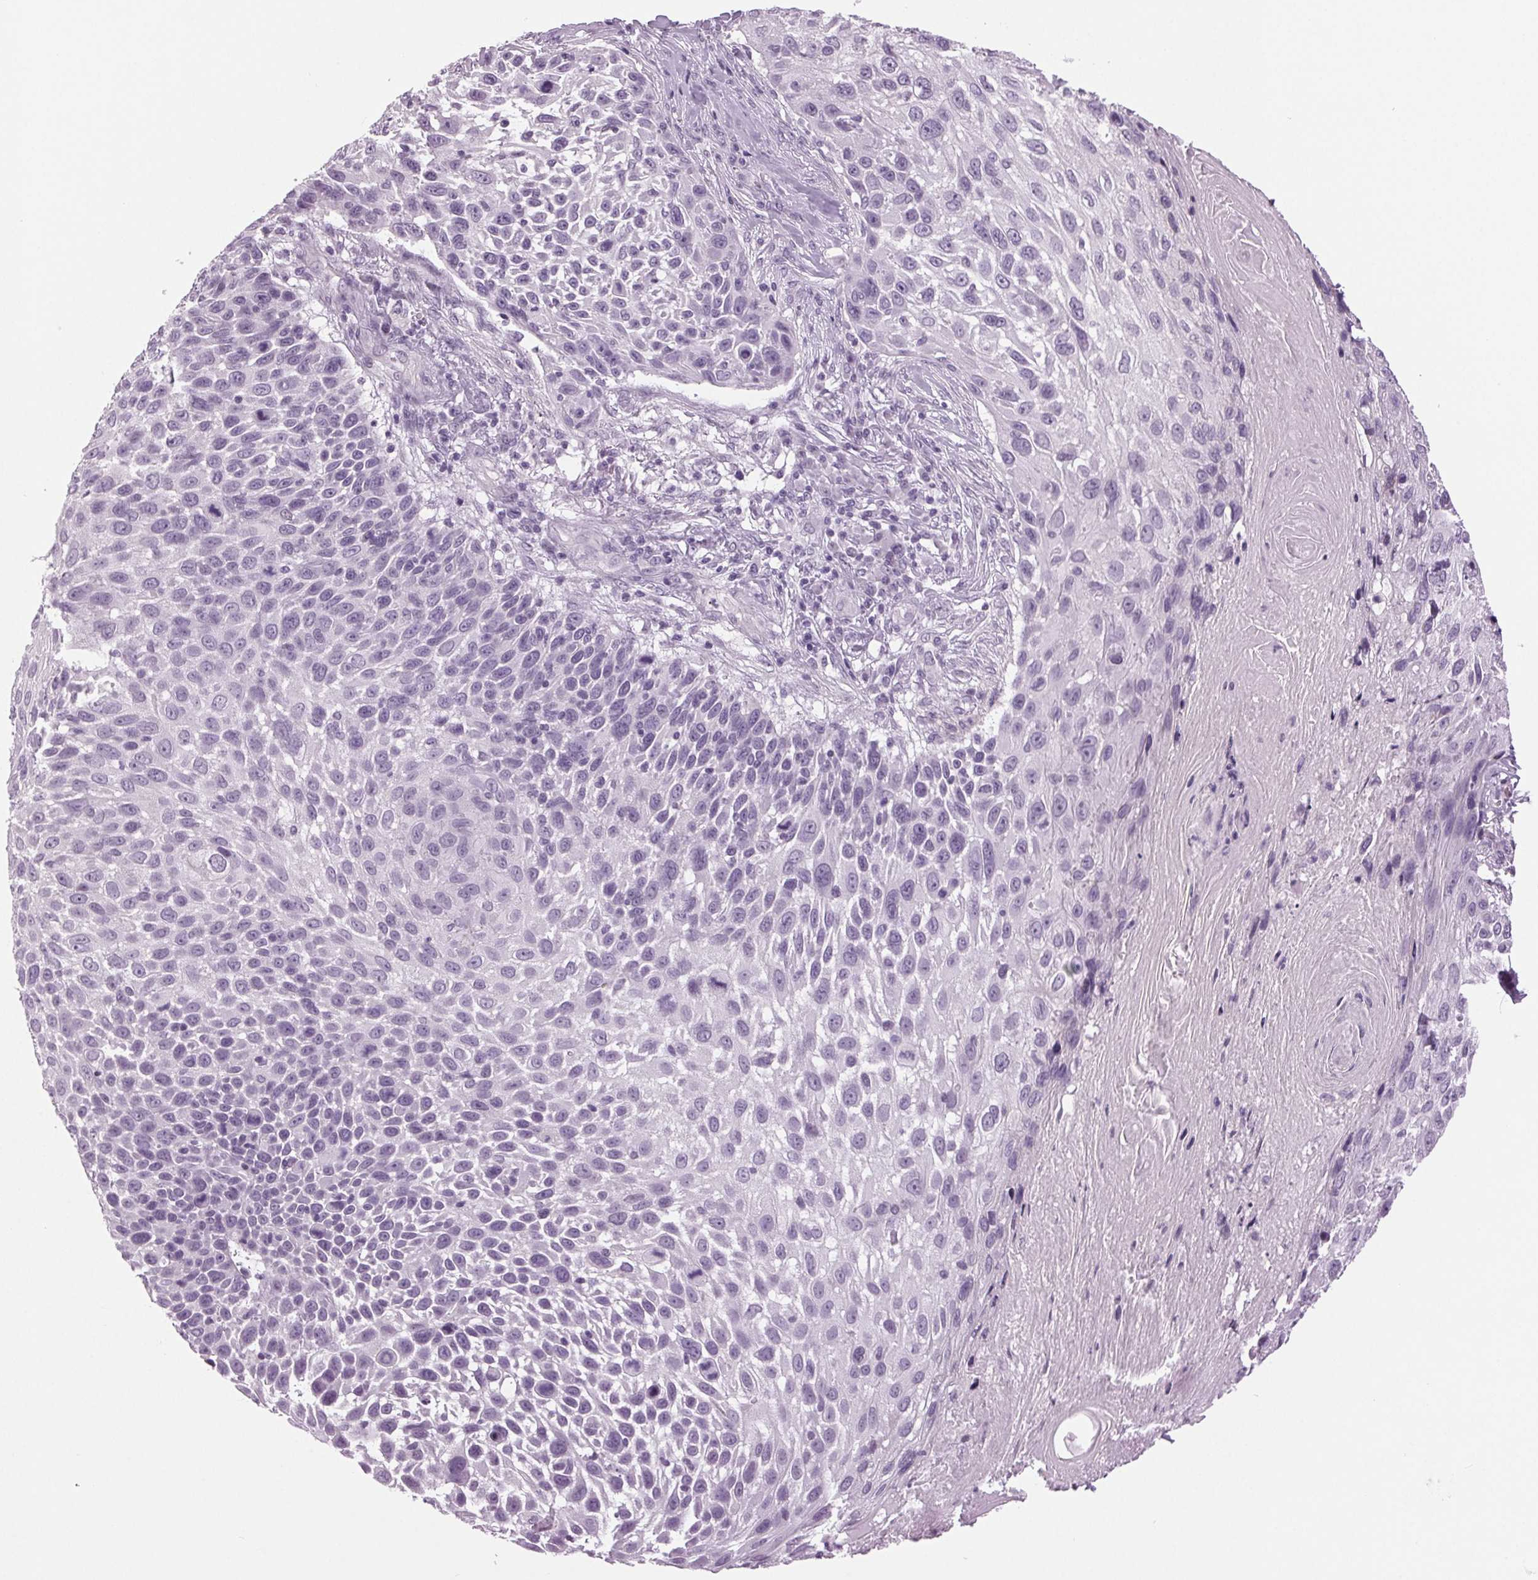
{"staining": {"intensity": "negative", "quantity": "none", "location": "none"}, "tissue": "skin cancer", "cell_type": "Tumor cells", "image_type": "cancer", "snomed": [{"axis": "morphology", "description": "Squamous cell carcinoma, NOS"}, {"axis": "topography", "description": "Skin"}], "caption": "A high-resolution micrograph shows immunohistochemistry (IHC) staining of skin cancer, which demonstrates no significant positivity in tumor cells.", "gene": "DNAH12", "patient": {"sex": "male", "age": 92}}